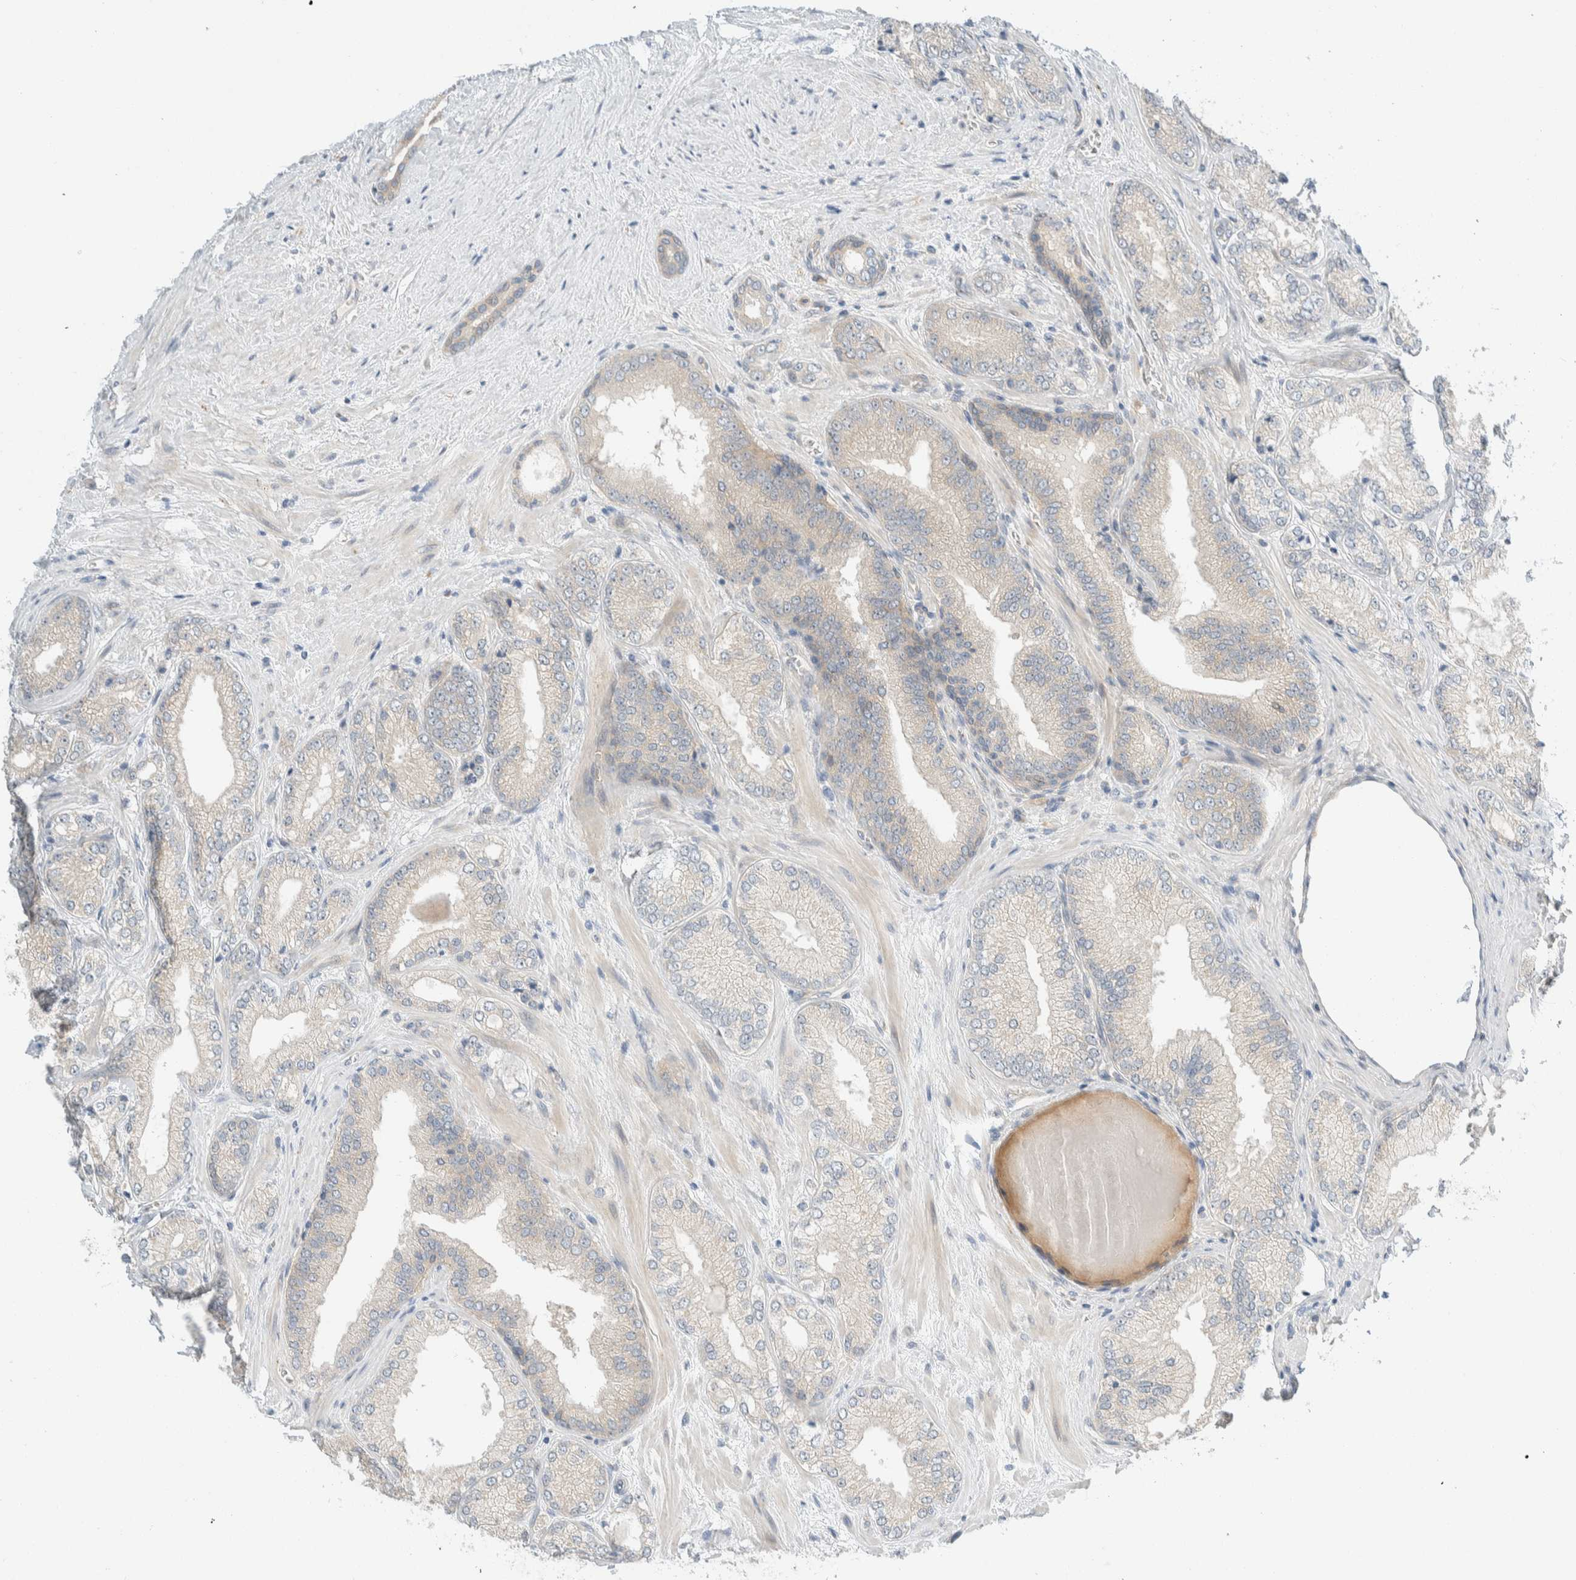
{"staining": {"intensity": "weak", "quantity": "<25%", "location": "cytoplasmic/membranous"}, "tissue": "prostate cancer", "cell_type": "Tumor cells", "image_type": "cancer", "snomed": [{"axis": "morphology", "description": "Adenocarcinoma, Low grade"}, {"axis": "topography", "description": "Prostate"}], "caption": "A micrograph of low-grade adenocarcinoma (prostate) stained for a protein reveals no brown staining in tumor cells.", "gene": "TMEM184B", "patient": {"sex": "male", "age": 65}}